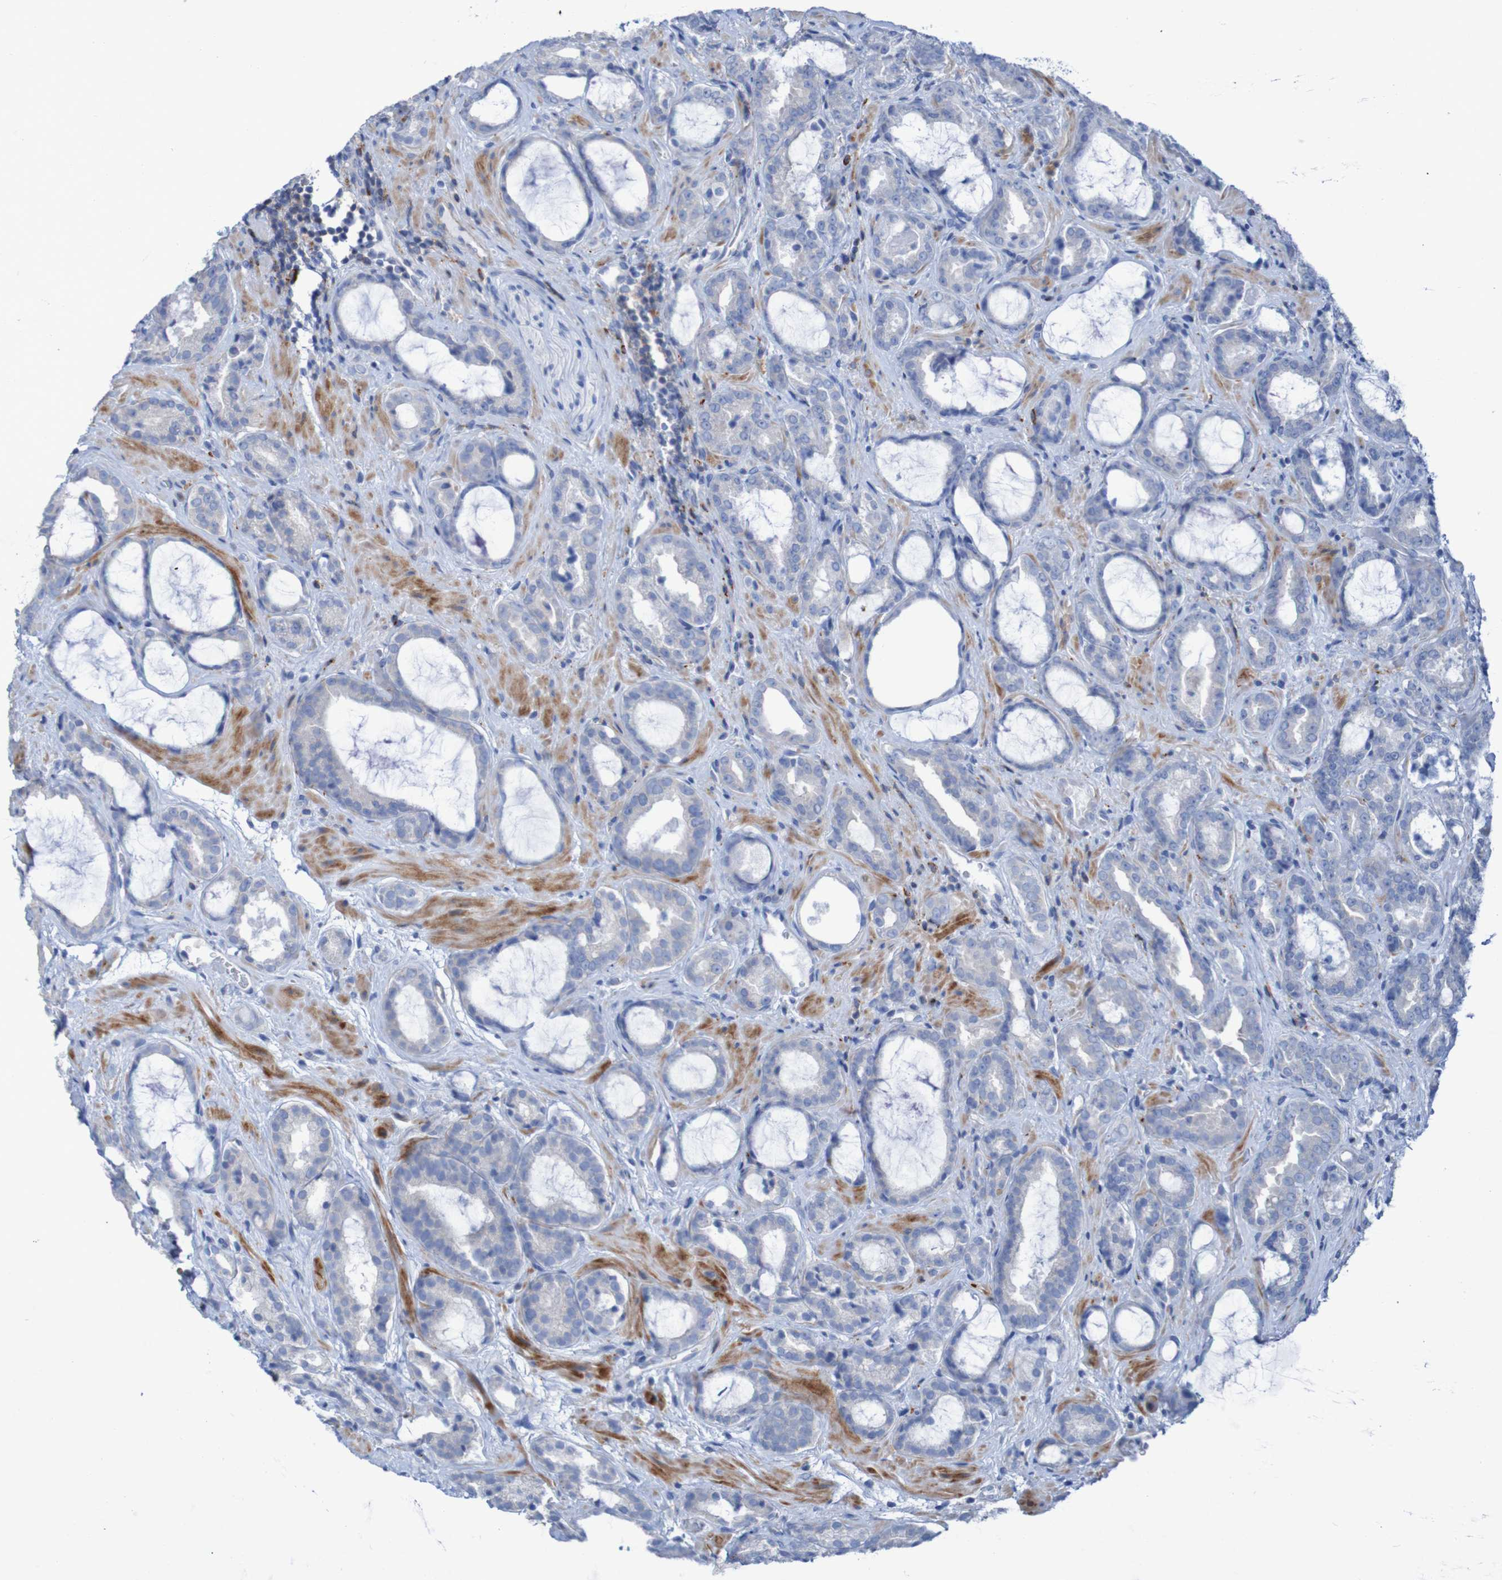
{"staining": {"intensity": "negative", "quantity": "none", "location": "none"}, "tissue": "prostate cancer", "cell_type": "Tumor cells", "image_type": "cancer", "snomed": [{"axis": "morphology", "description": "Adenocarcinoma, Low grade"}, {"axis": "topography", "description": "Prostate"}], "caption": "Tumor cells are negative for protein expression in human prostate cancer (adenocarcinoma (low-grade)).", "gene": "RNF182", "patient": {"sex": "male", "age": 60}}